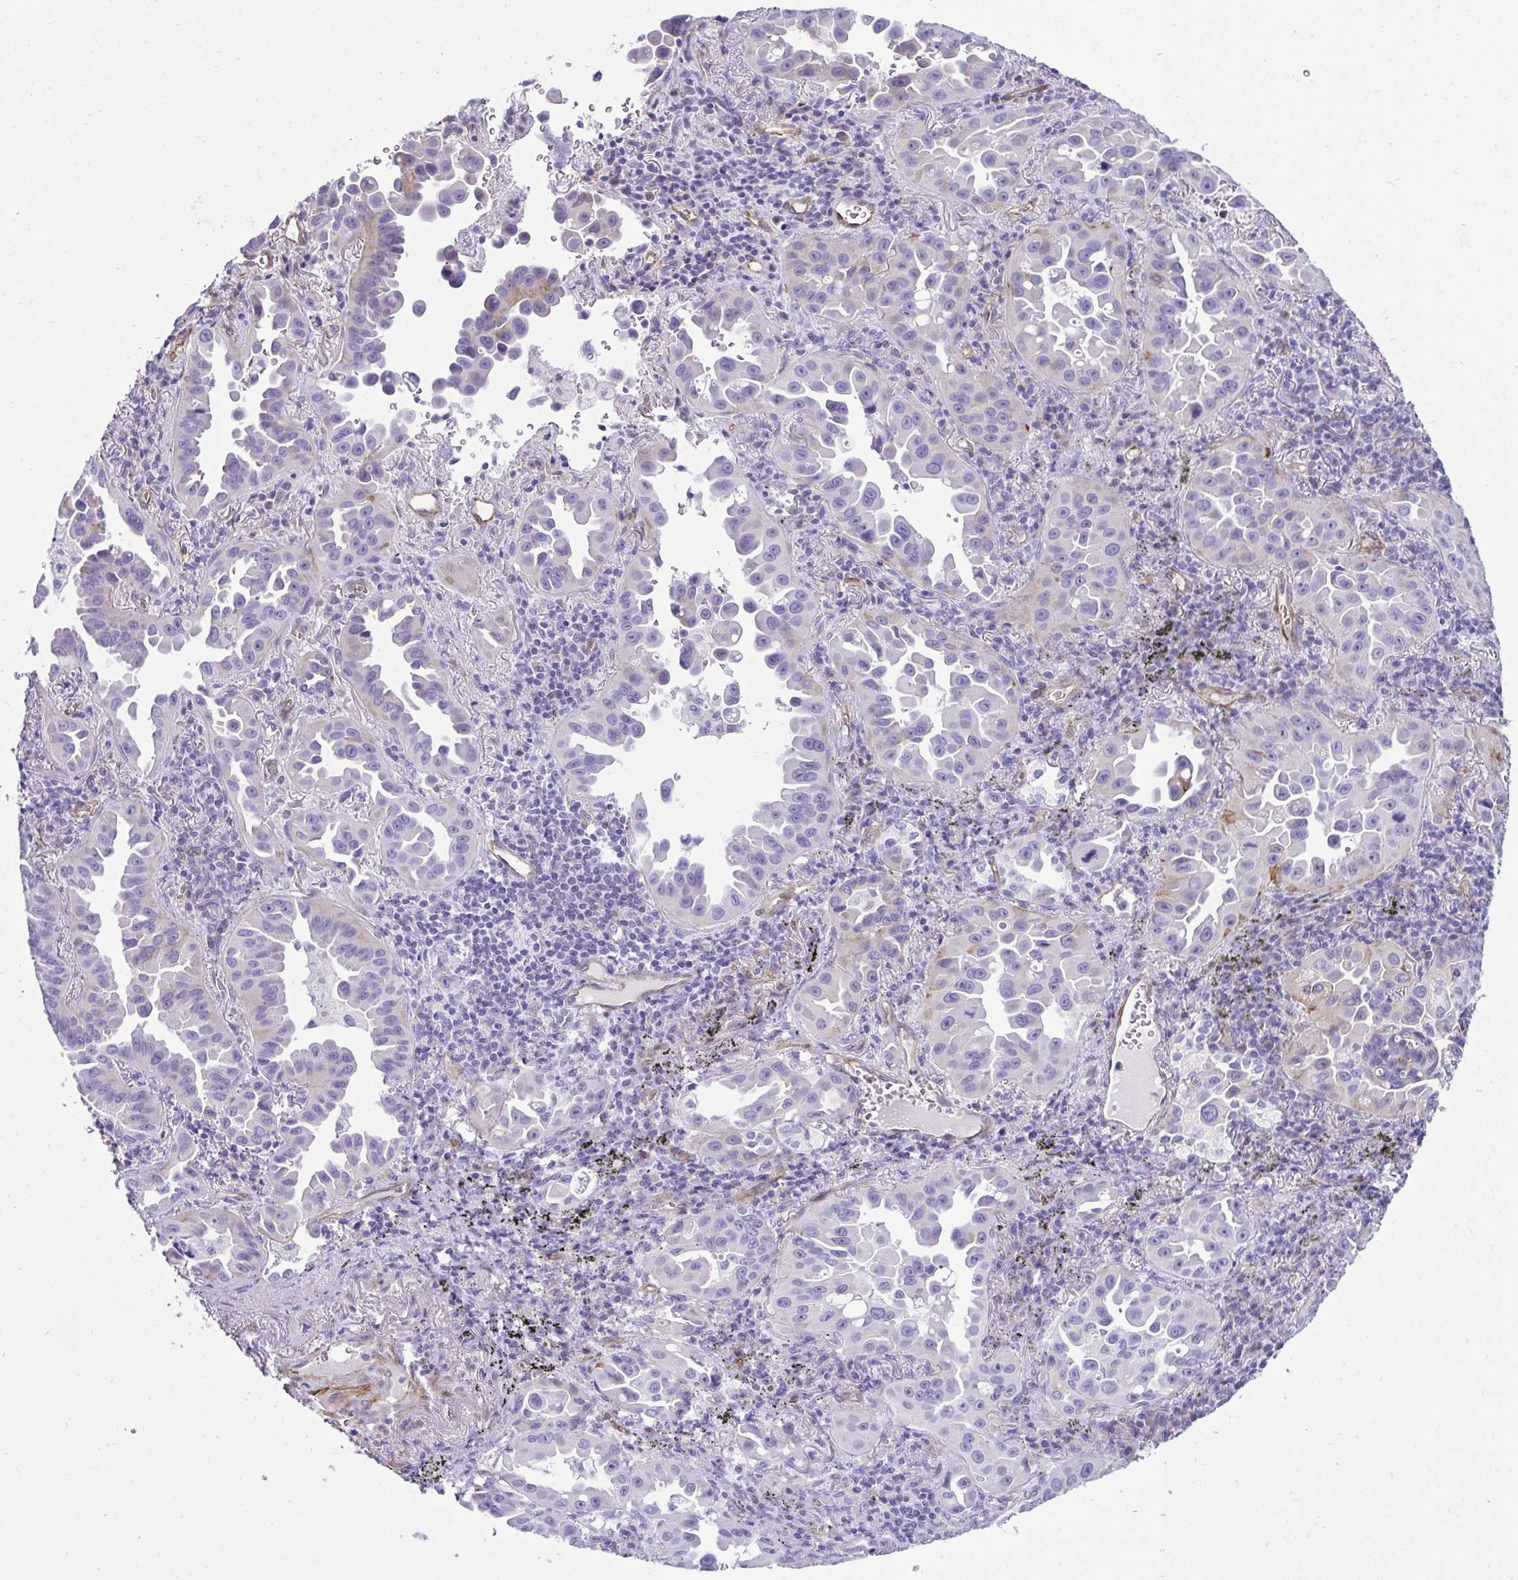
{"staining": {"intensity": "negative", "quantity": "none", "location": "none"}, "tissue": "lung cancer", "cell_type": "Tumor cells", "image_type": "cancer", "snomed": [{"axis": "morphology", "description": "Adenocarcinoma, NOS"}, {"axis": "topography", "description": "Lung"}], "caption": "Lung adenocarcinoma was stained to show a protein in brown. There is no significant staining in tumor cells. The staining is performed using DAB (3,3'-diaminobenzidine) brown chromogen with nuclei counter-stained in using hematoxylin.", "gene": "UBL3", "patient": {"sex": "male", "age": 68}}